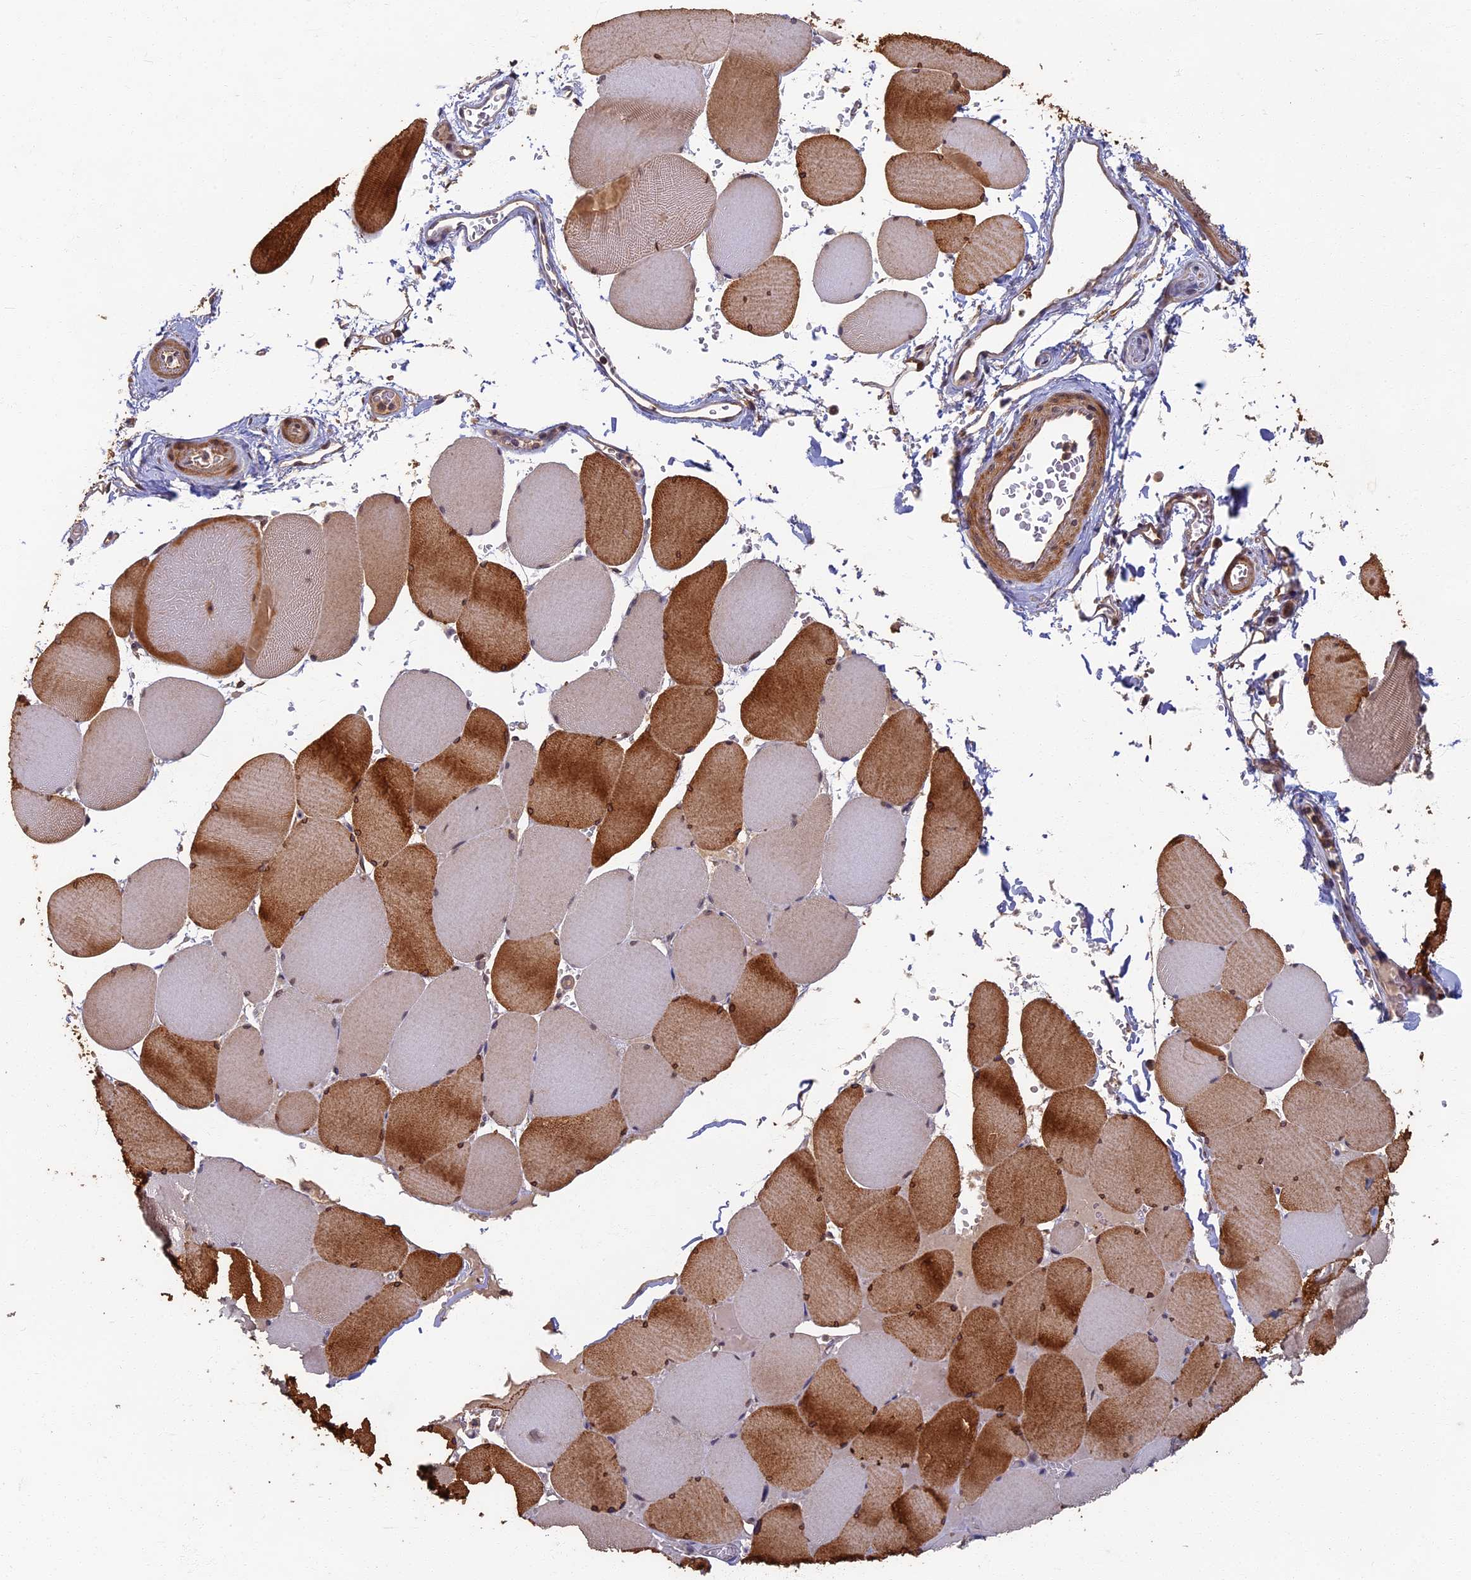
{"staining": {"intensity": "strong", "quantity": "25%-75%", "location": "cytoplasmic/membranous"}, "tissue": "skeletal muscle", "cell_type": "Myocytes", "image_type": "normal", "snomed": [{"axis": "morphology", "description": "Normal tissue, NOS"}, {"axis": "topography", "description": "Skeletal muscle"}, {"axis": "topography", "description": "Head-Neck"}], "caption": "A high-resolution micrograph shows immunohistochemistry (IHC) staining of benign skeletal muscle, which shows strong cytoplasmic/membranous expression in about 25%-75% of myocytes. The protein of interest is shown in brown color, while the nuclei are stained blue.", "gene": "RSPH3", "patient": {"sex": "male", "age": 66}}